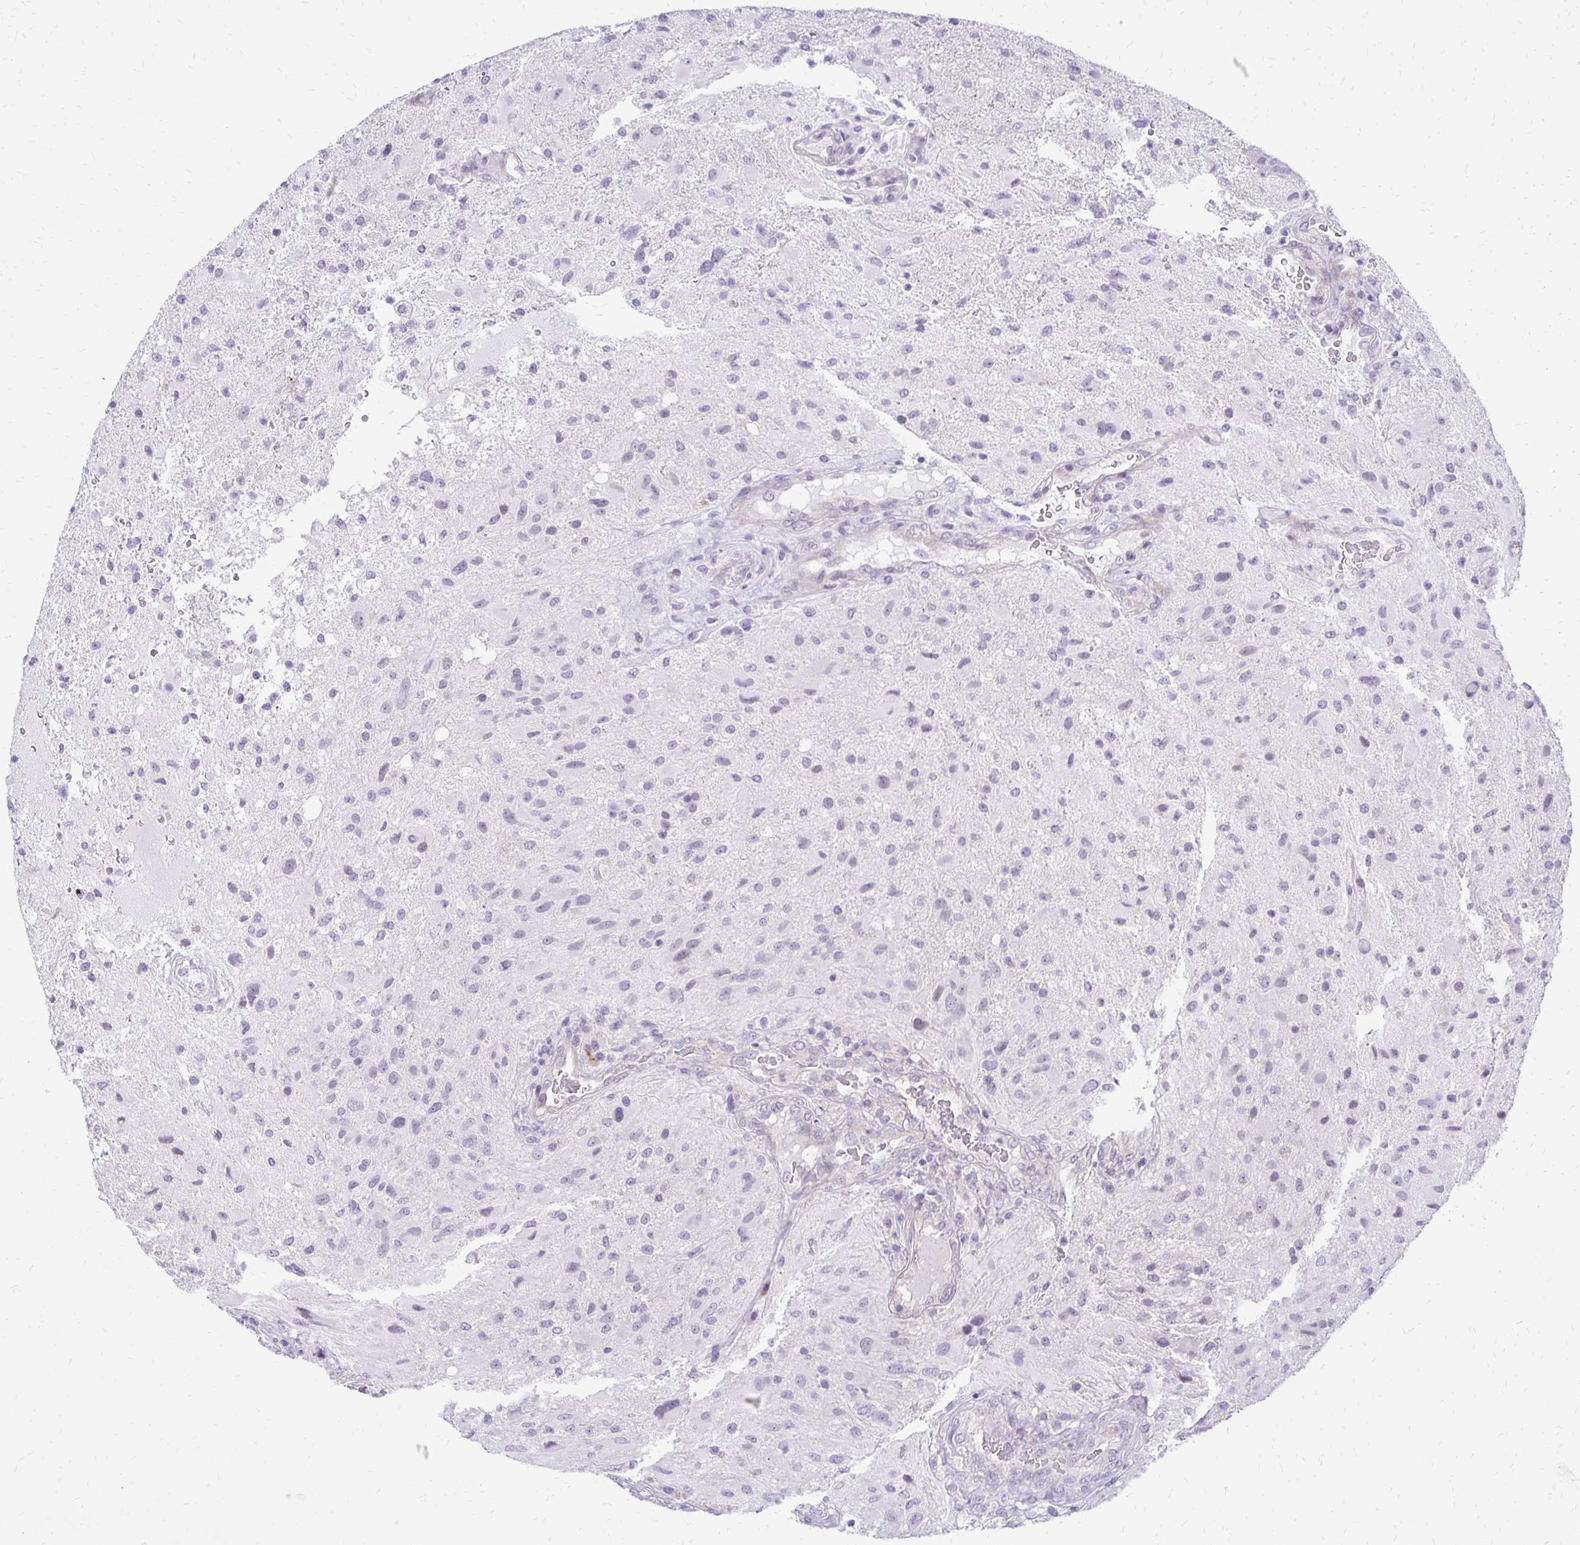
{"staining": {"intensity": "negative", "quantity": "none", "location": "none"}, "tissue": "glioma", "cell_type": "Tumor cells", "image_type": "cancer", "snomed": [{"axis": "morphology", "description": "Glioma, malignant, High grade"}, {"axis": "topography", "description": "Brain"}], "caption": "High magnification brightfield microscopy of glioma stained with DAB (brown) and counterstained with hematoxylin (blue): tumor cells show no significant expression.", "gene": "EPYC", "patient": {"sex": "male", "age": 53}}